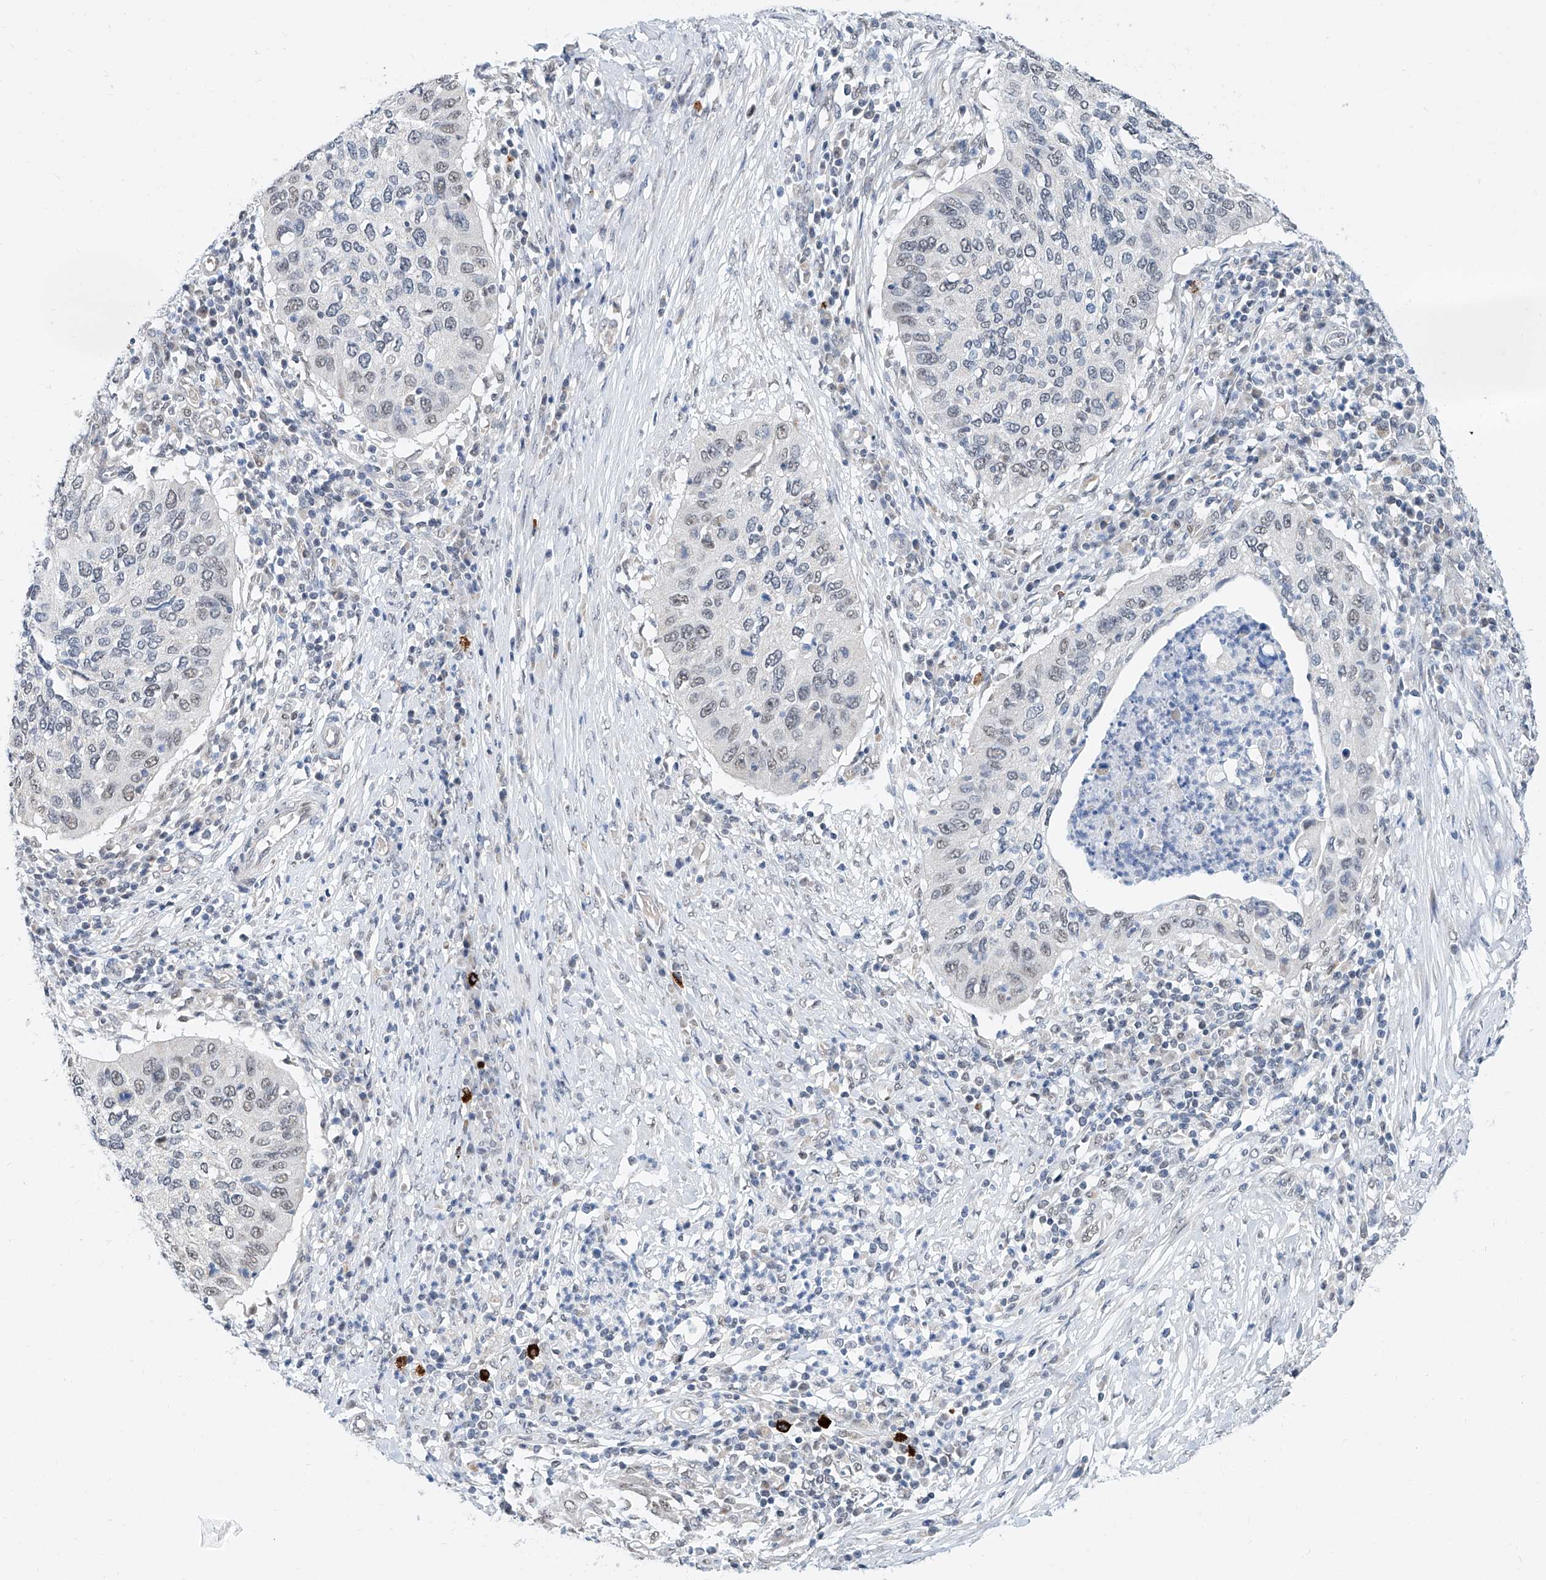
{"staining": {"intensity": "weak", "quantity": "25%-75%", "location": "nuclear"}, "tissue": "cervical cancer", "cell_type": "Tumor cells", "image_type": "cancer", "snomed": [{"axis": "morphology", "description": "Squamous cell carcinoma, NOS"}, {"axis": "topography", "description": "Cervix"}], "caption": "IHC staining of cervical squamous cell carcinoma, which shows low levels of weak nuclear staining in about 25%-75% of tumor cells indicating weak nuclear protein positivity. The staining was performed using DAB (brown) for protein detection and nuclei were counterstained in hematoxylin (blue).", "gene": "SDE2", "patient": {"sex": "female", "age": 38}}